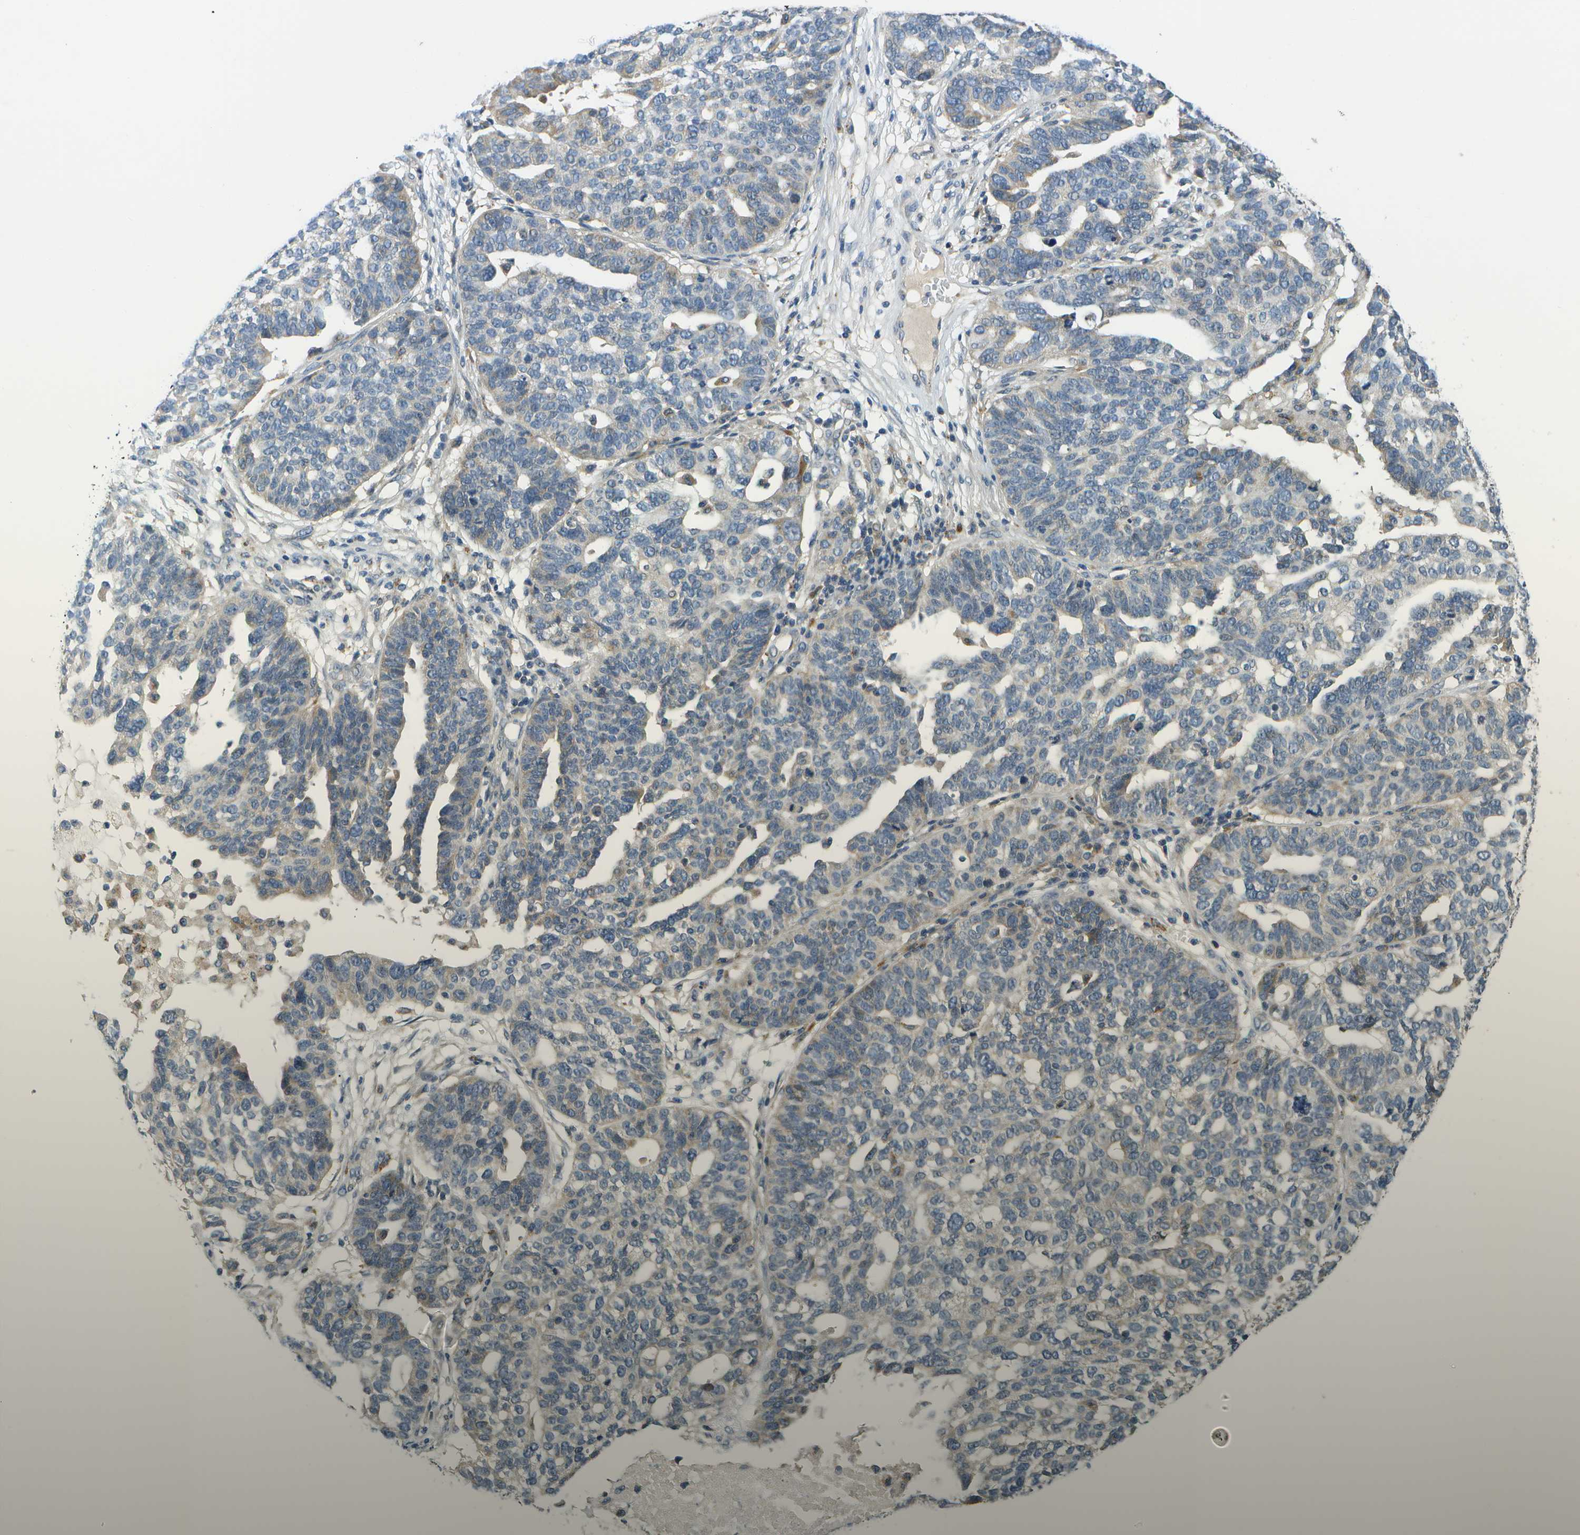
{"staining": {"intensity": "weak", "quantity": "<25%", "location": "cytoplasmic/membranous"}, "tissue": "ovarian cancer", "cell_type": "Tumor cells", "image_type": "cancer", "snomed": [{"axis": "morphology", "description": "Cystadenocarcinoma, serous, NOS"}, {"axis": "topography", "description": "Ovary"}], "caption": "Protein analysis of serous cystadenocarcinoma (ovarian) displays no significant expression in tumor cells. (Immunohistochemistry, brightfield microscopy, high magnification).", "gene": "SLC25A20", "patient": {"sex": "female", "age": 59}}